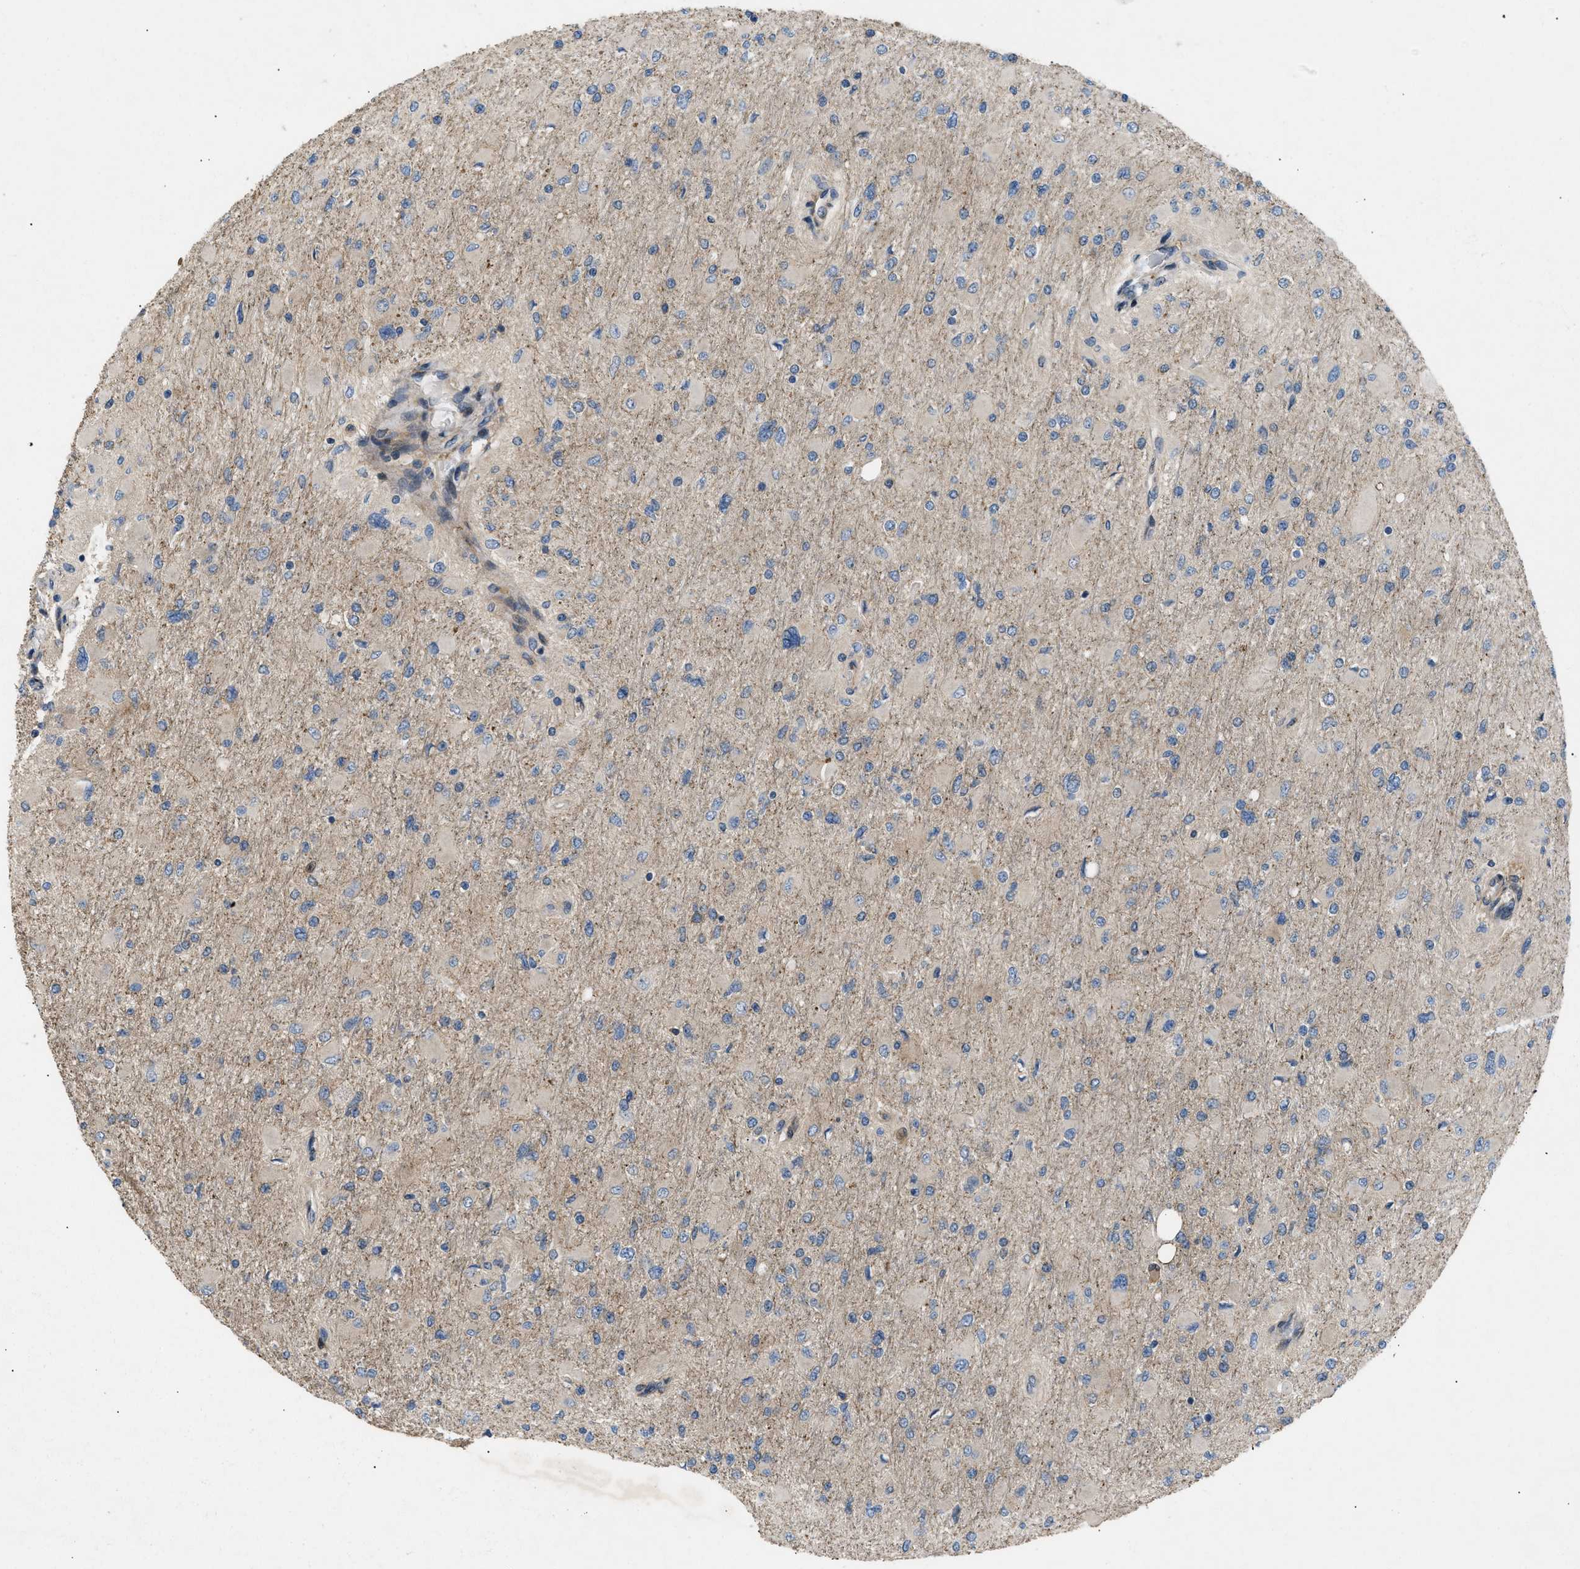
{"staining": {"intensity": "weak", "quantity": "25%-75%", "location": "cytoplasmic/membranous"}, "tissue": "glioma", "cell_type": "Tumor cells", "image_type": "cancer", "snomed": [{"axis": "morphology", "description": "Glioma, malignant, High grade"}, {"axis": "topography", "description": "Cerebral cortex"}], "caption": "Protein expression analysis of high-grade glioma (malignant) reveals weak cytoplasmic/membranous staining in approximately 25%-75% of tumor cells.", "gene": "LYSMD3", "patient": {"sex": "female", "age": 36}}